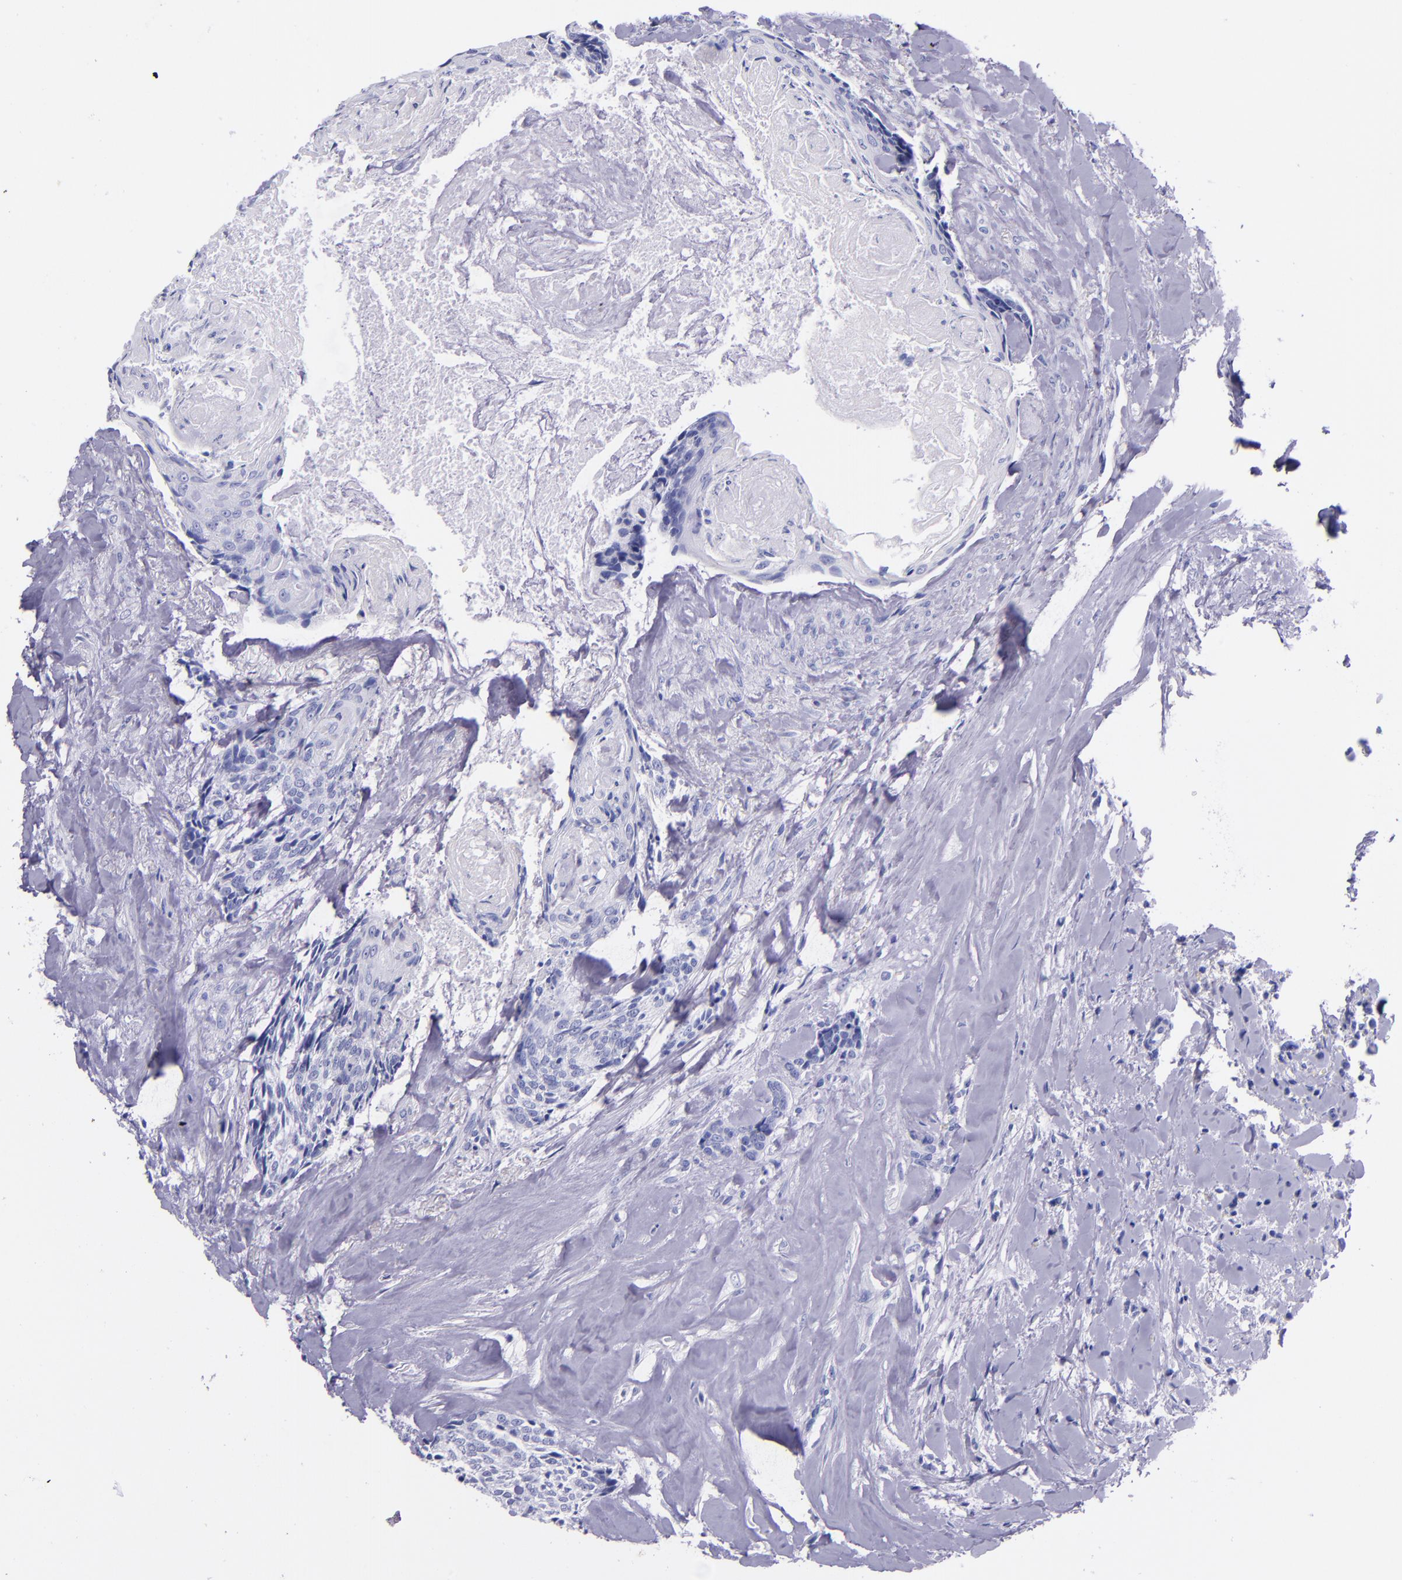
{"staining": {"intensity": "negative", "quantity": "none", "location": "none"}, "tissue": "head and neck cancer", "cell_type": "Tumor cells", "image_type": "cancer", "snomed": [{"axis": "morphology", "description": "Squamous cell carcinoma, NOS"}, {"axis": "topography", "description": "Salivary gland"}, {"axis": "topography", "description": "Head-Neck"}], "caption": "A photomicrograph of head and neck cancer (squamous cell carcinoma) stained for a protein displays no brown staining in tumor cells.", "gene": "MBP", "patient": {"sex": "male", "age": 70}}